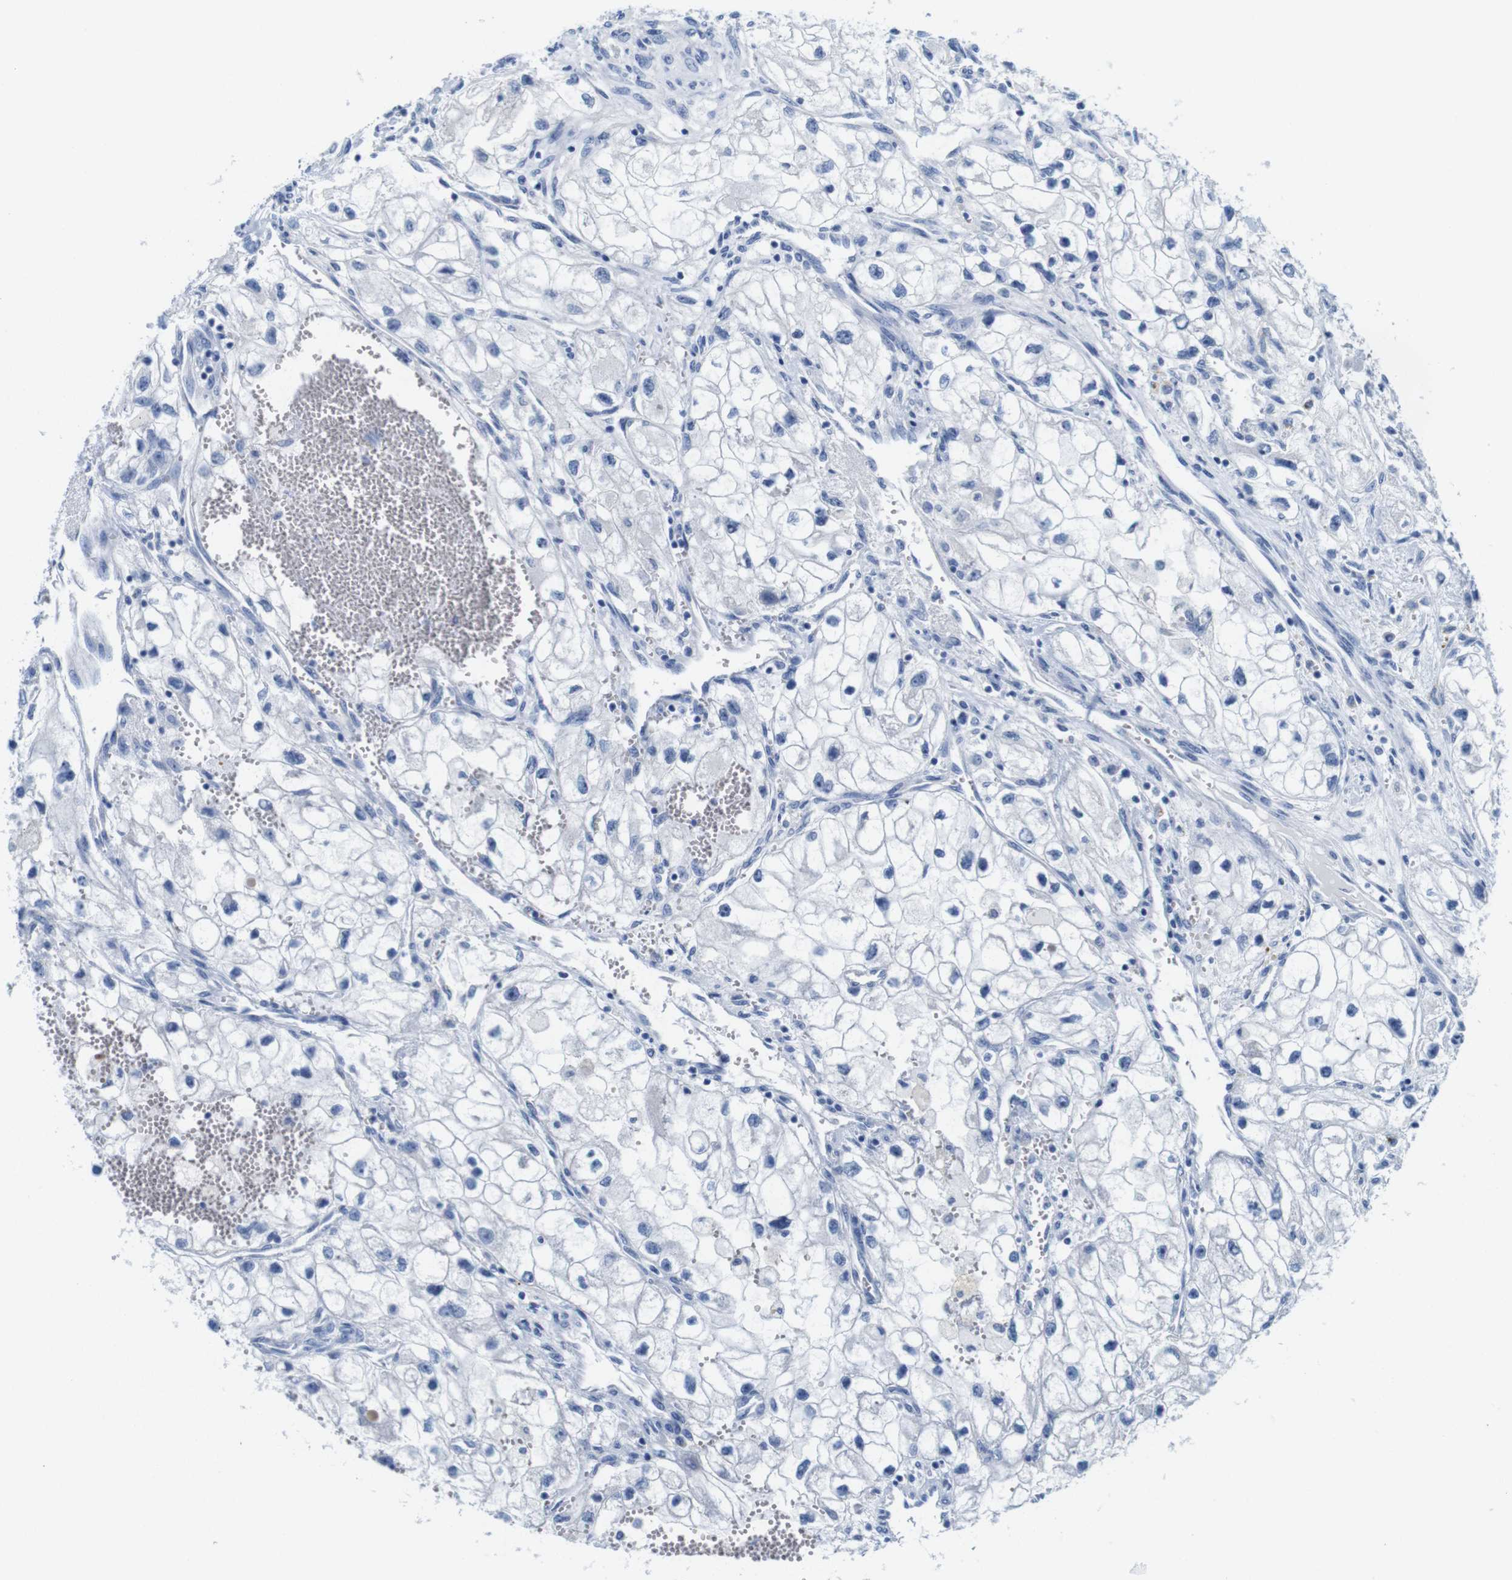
{"staining": {"intensity": "negative", "quantity": "none", "location": "none"}, "tissue": "renal cancer", "cell_type": "Tumor cells", "image_type": "cancer", "snomed": [{"axis": "morphology", "description": "Adenocarcinoma, NOS"}, {"axis": "topography", "description": "Kidney"}], "caption": "This micrograph is of renal adenocarcinoma stained with immunohistochemistry (IHC) to label a protein in brown with the nuclei are counter-stained blue. There is no expression in tumor cells.", "gene": "IGSF8", "patient": {"sex": "female", "age": 70}}